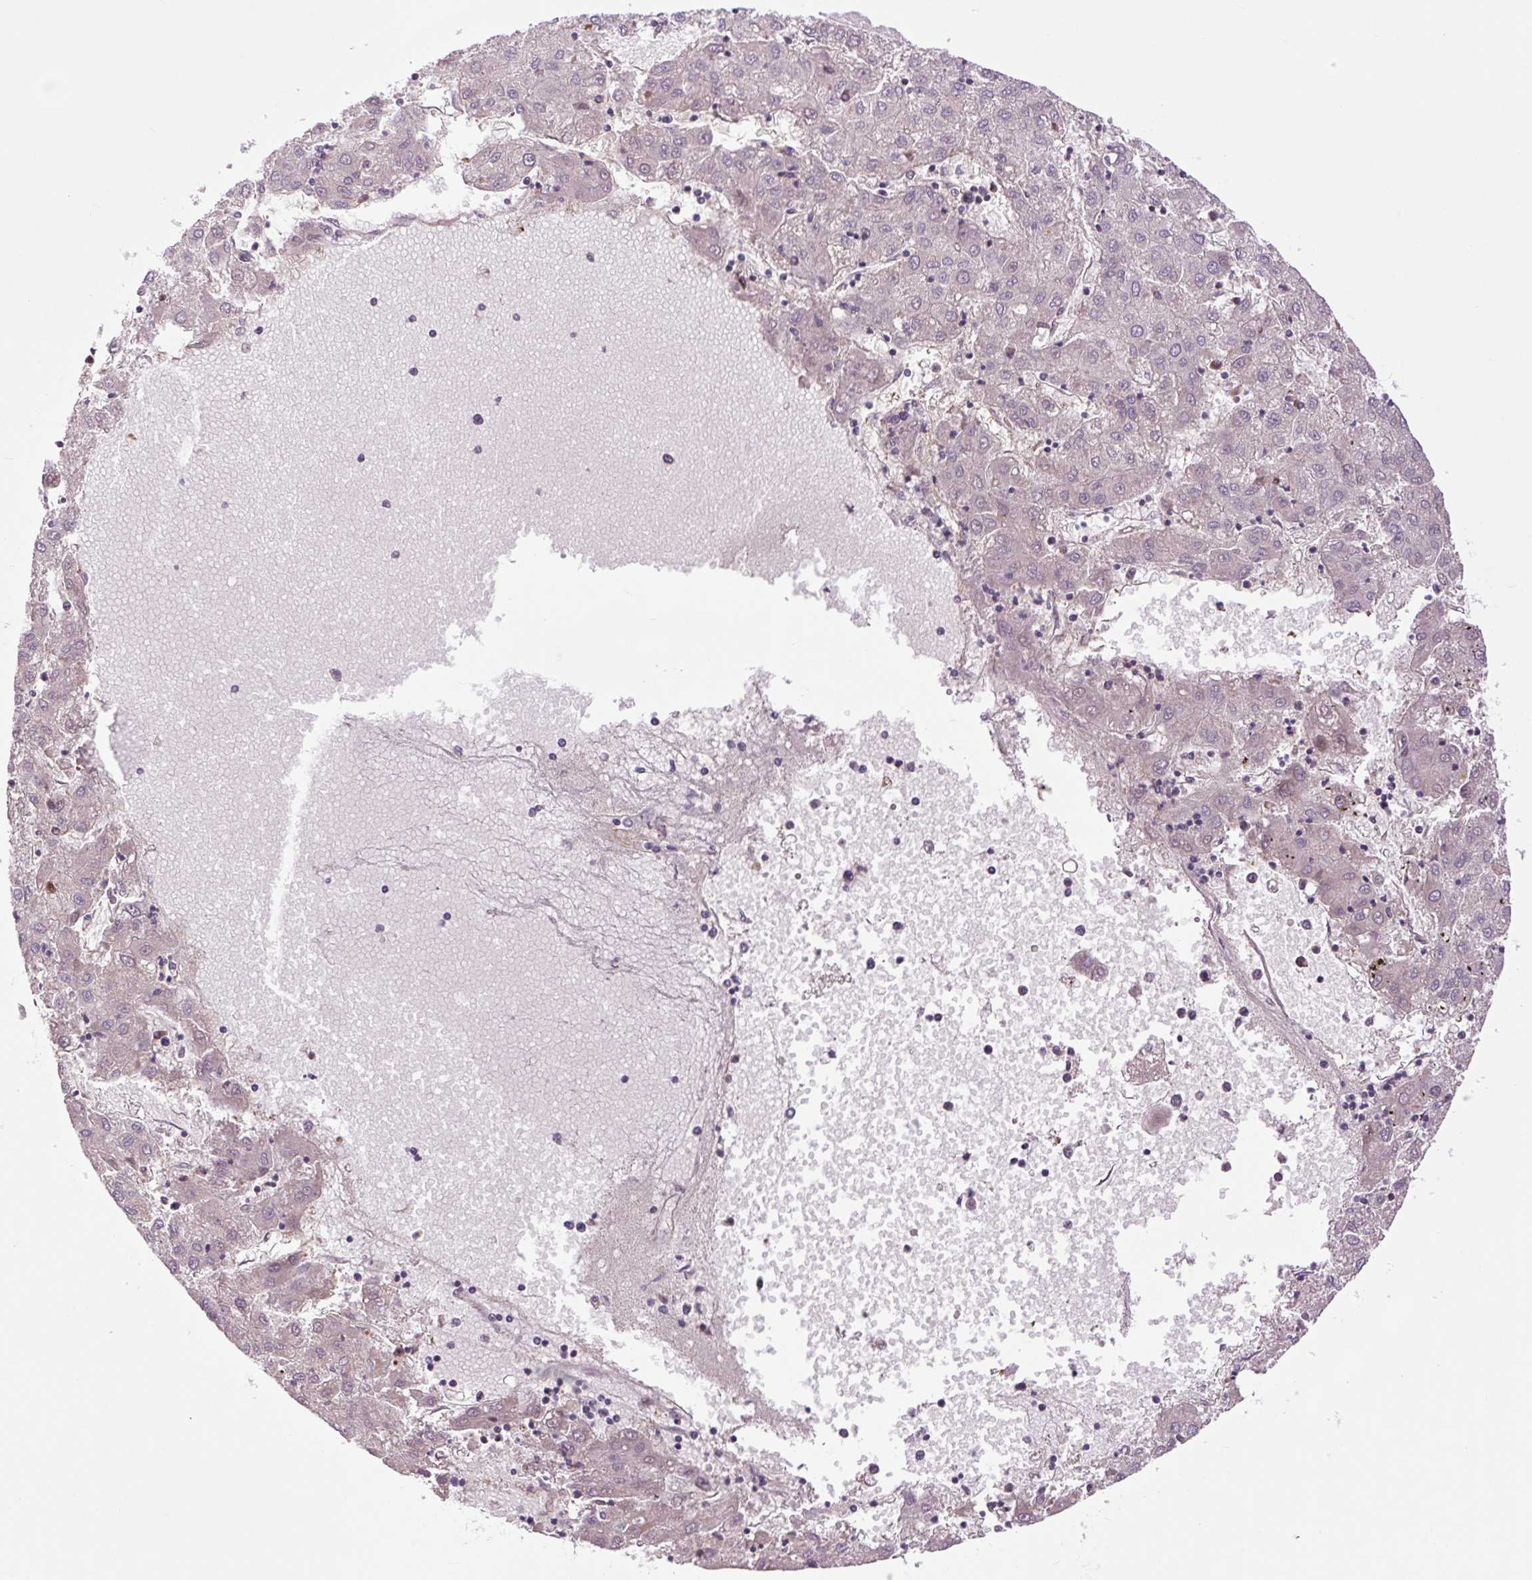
{"staining": {"intensity": "negative", "quantity": "none", "location": "none"}, "tissue": "liver cancer", "cell_type": "Tumor cells", "image_type": "cancer", "snomed": [{"axis": "morphology", "description": "Carcinoma, Hepatocellular, NOS"}, {"axis": "topography", "description": "Liver"}], "caption": "Immunohistochemistry (IHC) of human liver cancer demonstrates no positivity in tumor cells.", "gene": "TPT1", "patient": {"sex": "male", "age": 72}}